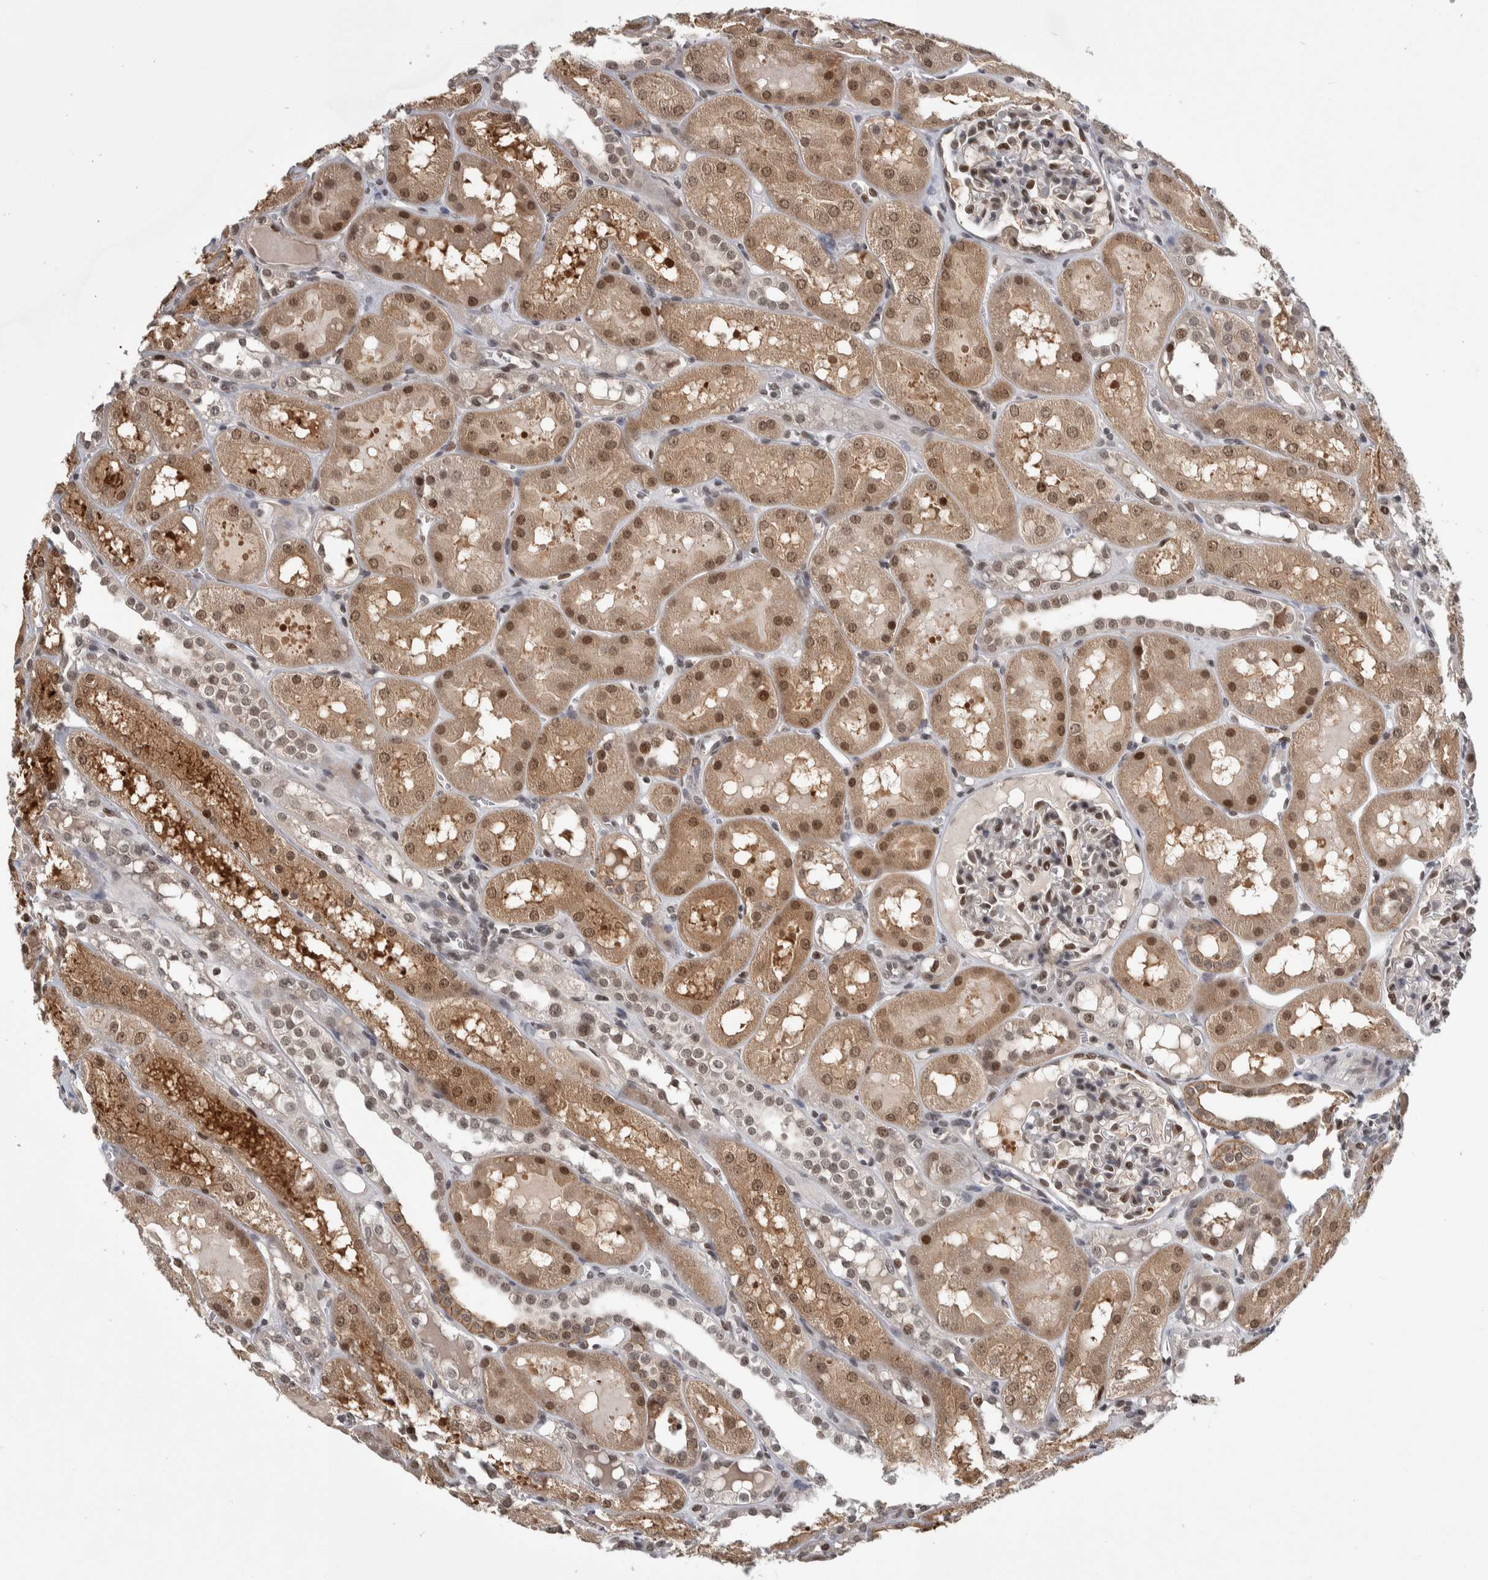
{"staining": {"intensity": "moderate", "quantity": ">75%", "location": "nuclear"}, "tissue": "kidney", "cell_type": "Cells in glomeruli", "image_type": "normal", "snomed": [{"axis": "morphology", "description": "Normal tissue, NOS"}, {"axis": "topography", "description": "Kidney"}, {"axis": "topography", "description": "Urinary bladder"}], "caption": "A histopathology image of kidney stained for a protein demonstrates moderate nuclear brown staining in cells in glomeruli.", "gene": "ZSCAN21", "patient": {"sex": "male", "age": 16}}